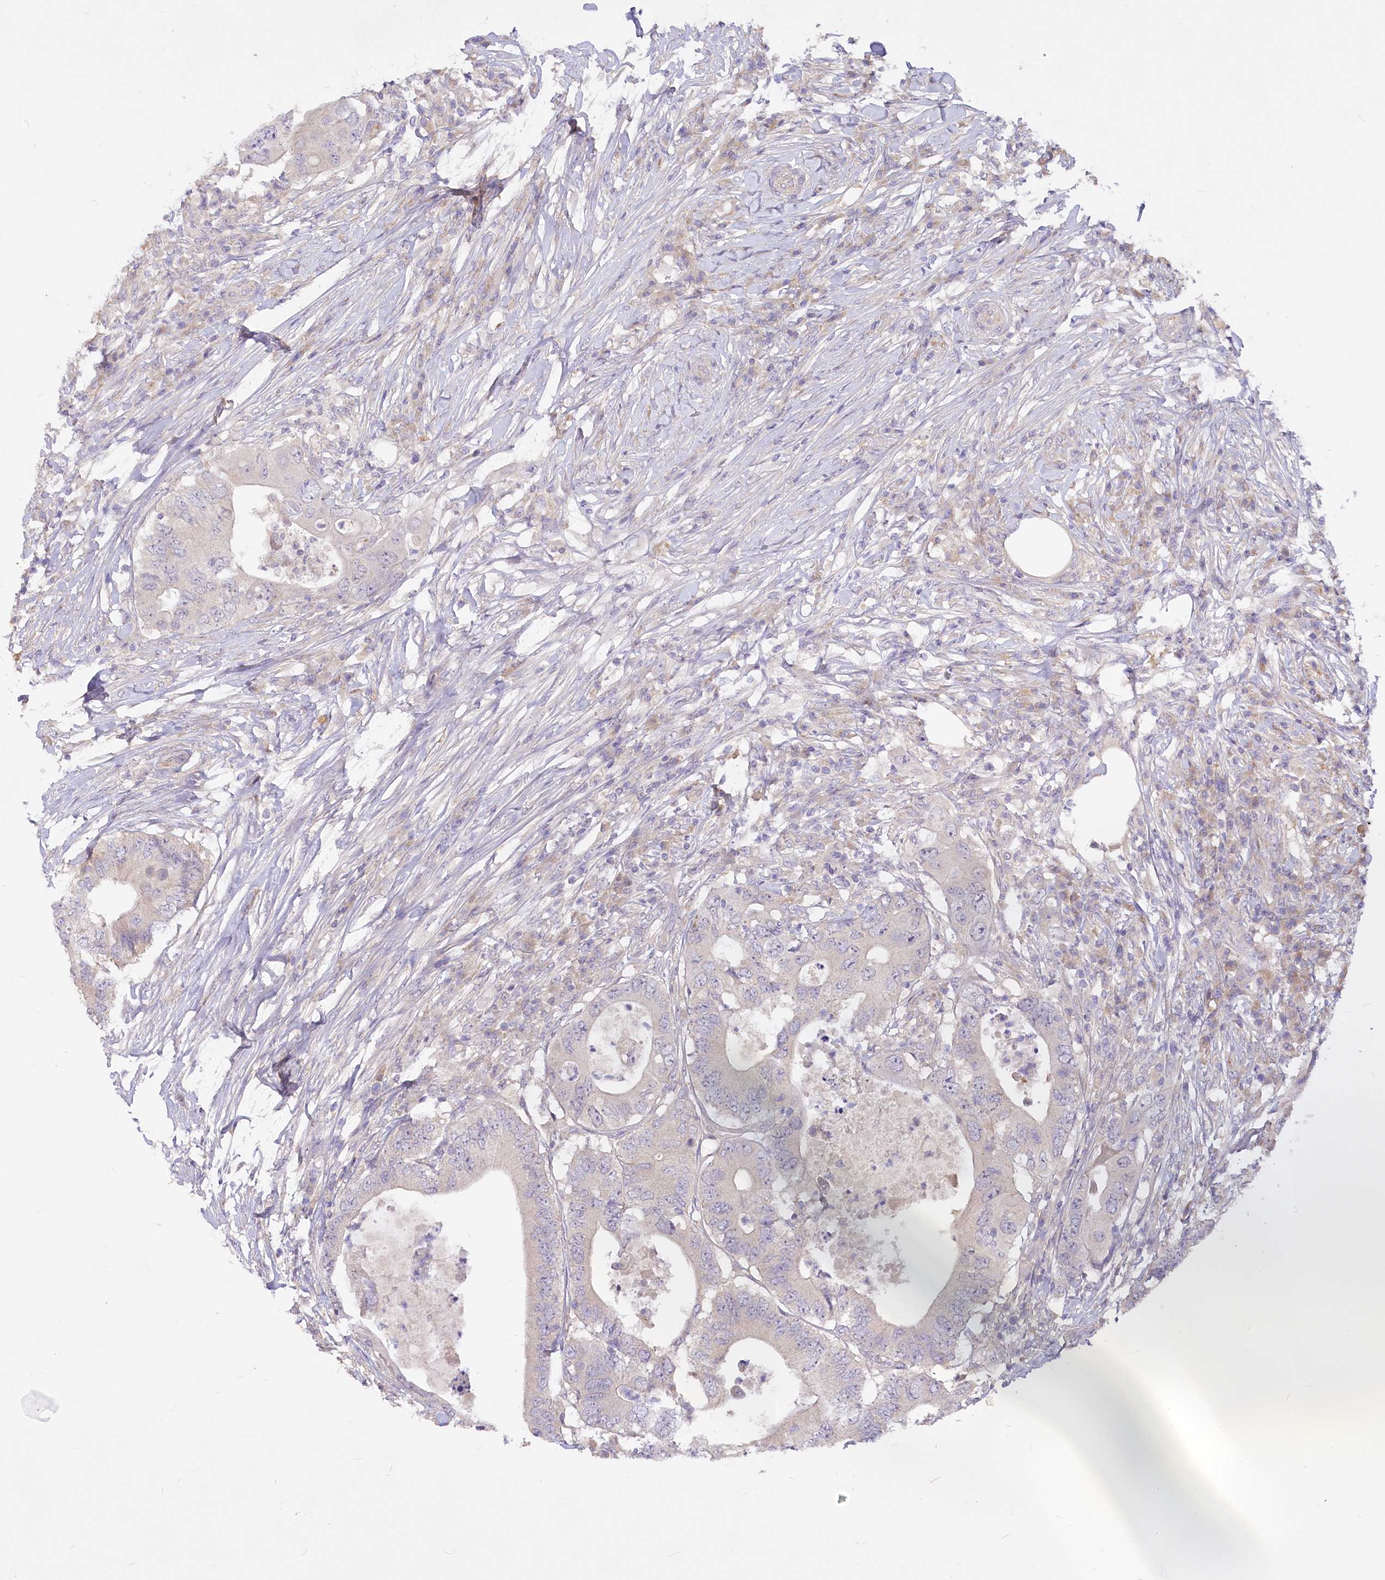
{"staining": {"intensity": "negative", "quantity": "none", "location": "none"}, "tissue": "colorectal cancer", "cell_type": "Tumor cells", "image_type": "cancer", "snomed": [{"axis": "morphology", "description": "Adenocarcinoma, NOS"}, {"axis": "topography", "description": "Colon"}], "caption": "This image is of colorectal adenocarcinoma stained with IHC to label a protein in brown with the nuclei are counter-stained blue. There is no positivity in tumor cells.", "gene": "EFHC2", "patient": {"sex": "male", "age": 71}}